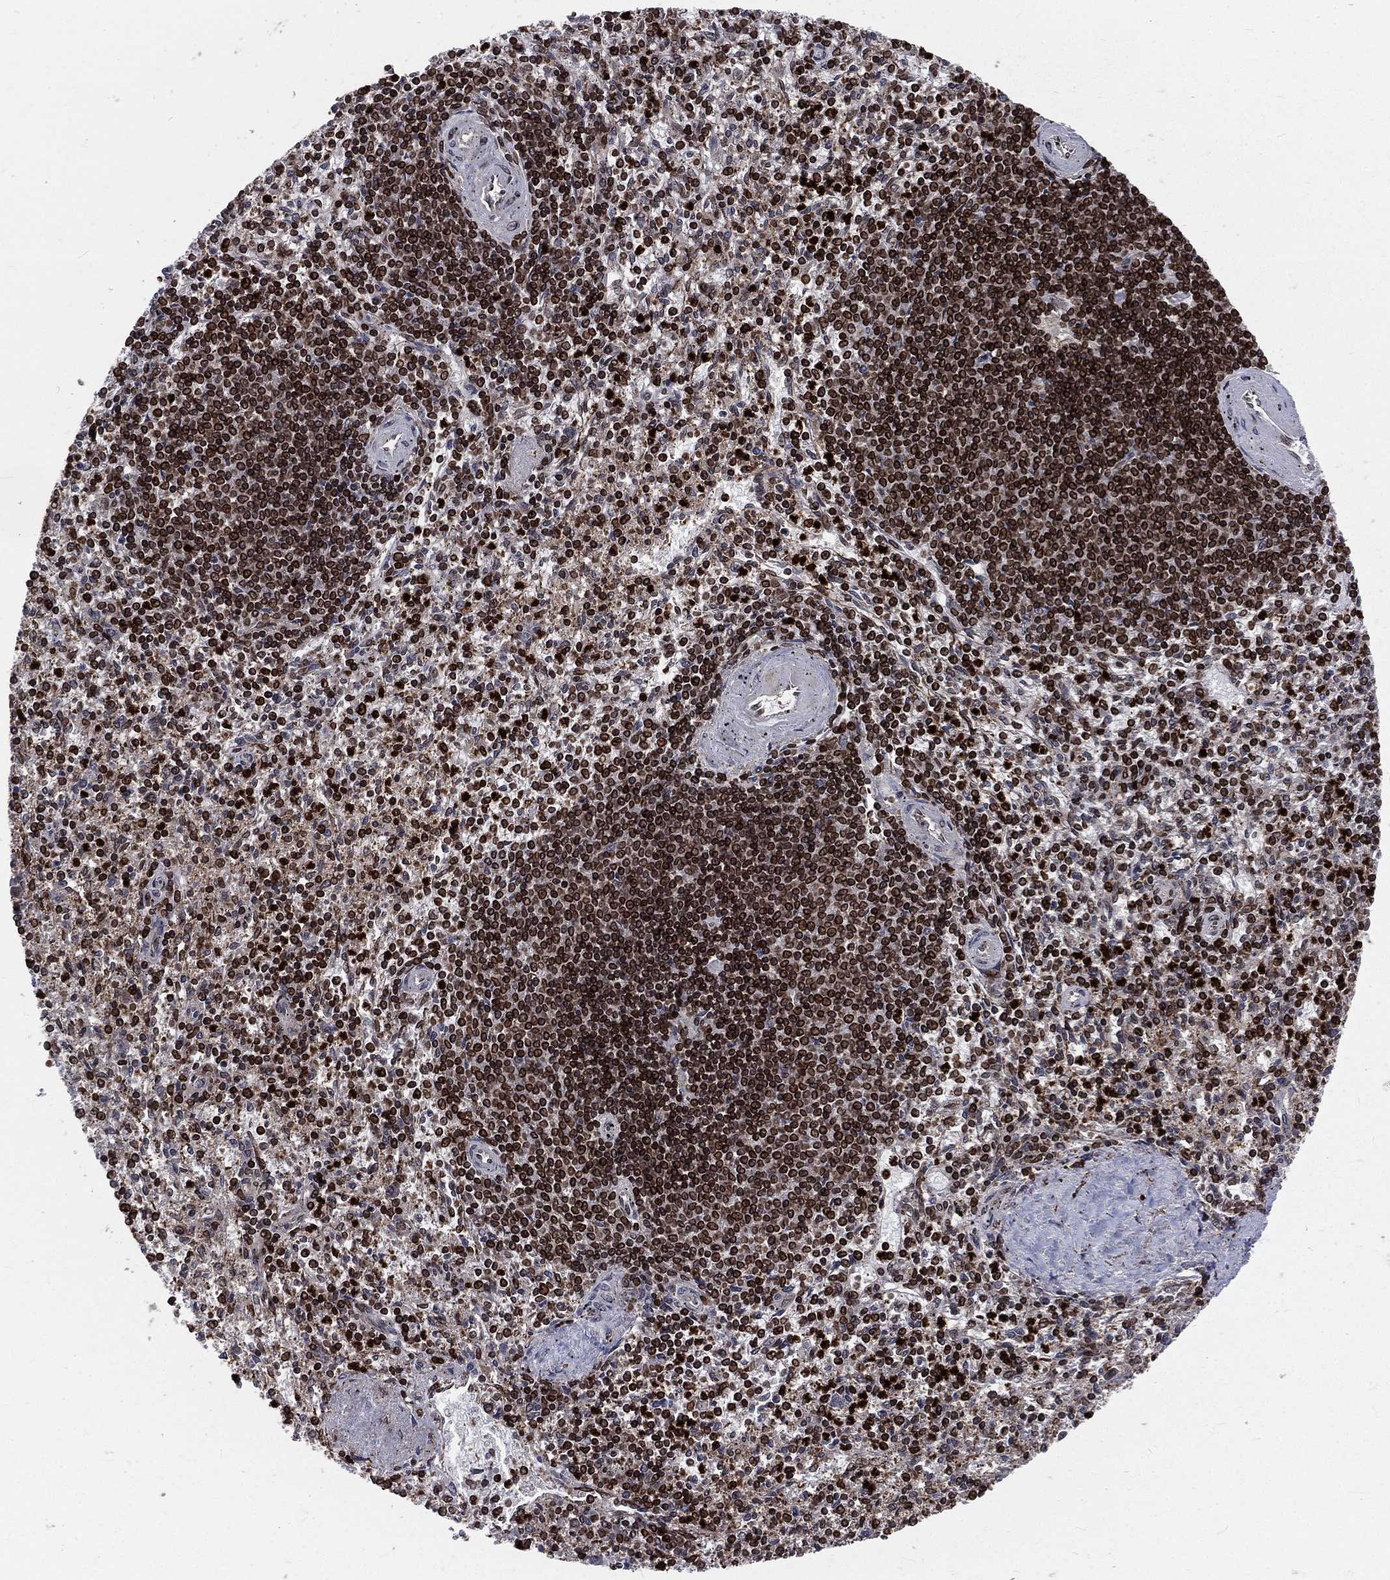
{"staining": {"intensity": "strong", "quantity": "25%-75%", "location": "nuclear"}, "tissue": "spleen", "cell_type": "Cells in red pulp", "image_type": "normal", "snomed": [{"axis": "morphology", "description": "Normal tissue, NOS"}, {"axis": "topography", "description": "Spleen"}], "caption": "Cells in red pulp reveal strong nuclear staining in approximately 25%-75% of cells in unremarkable spleen.", "gene": "LBR", "patient": {"sex": "female", "age": 37}}